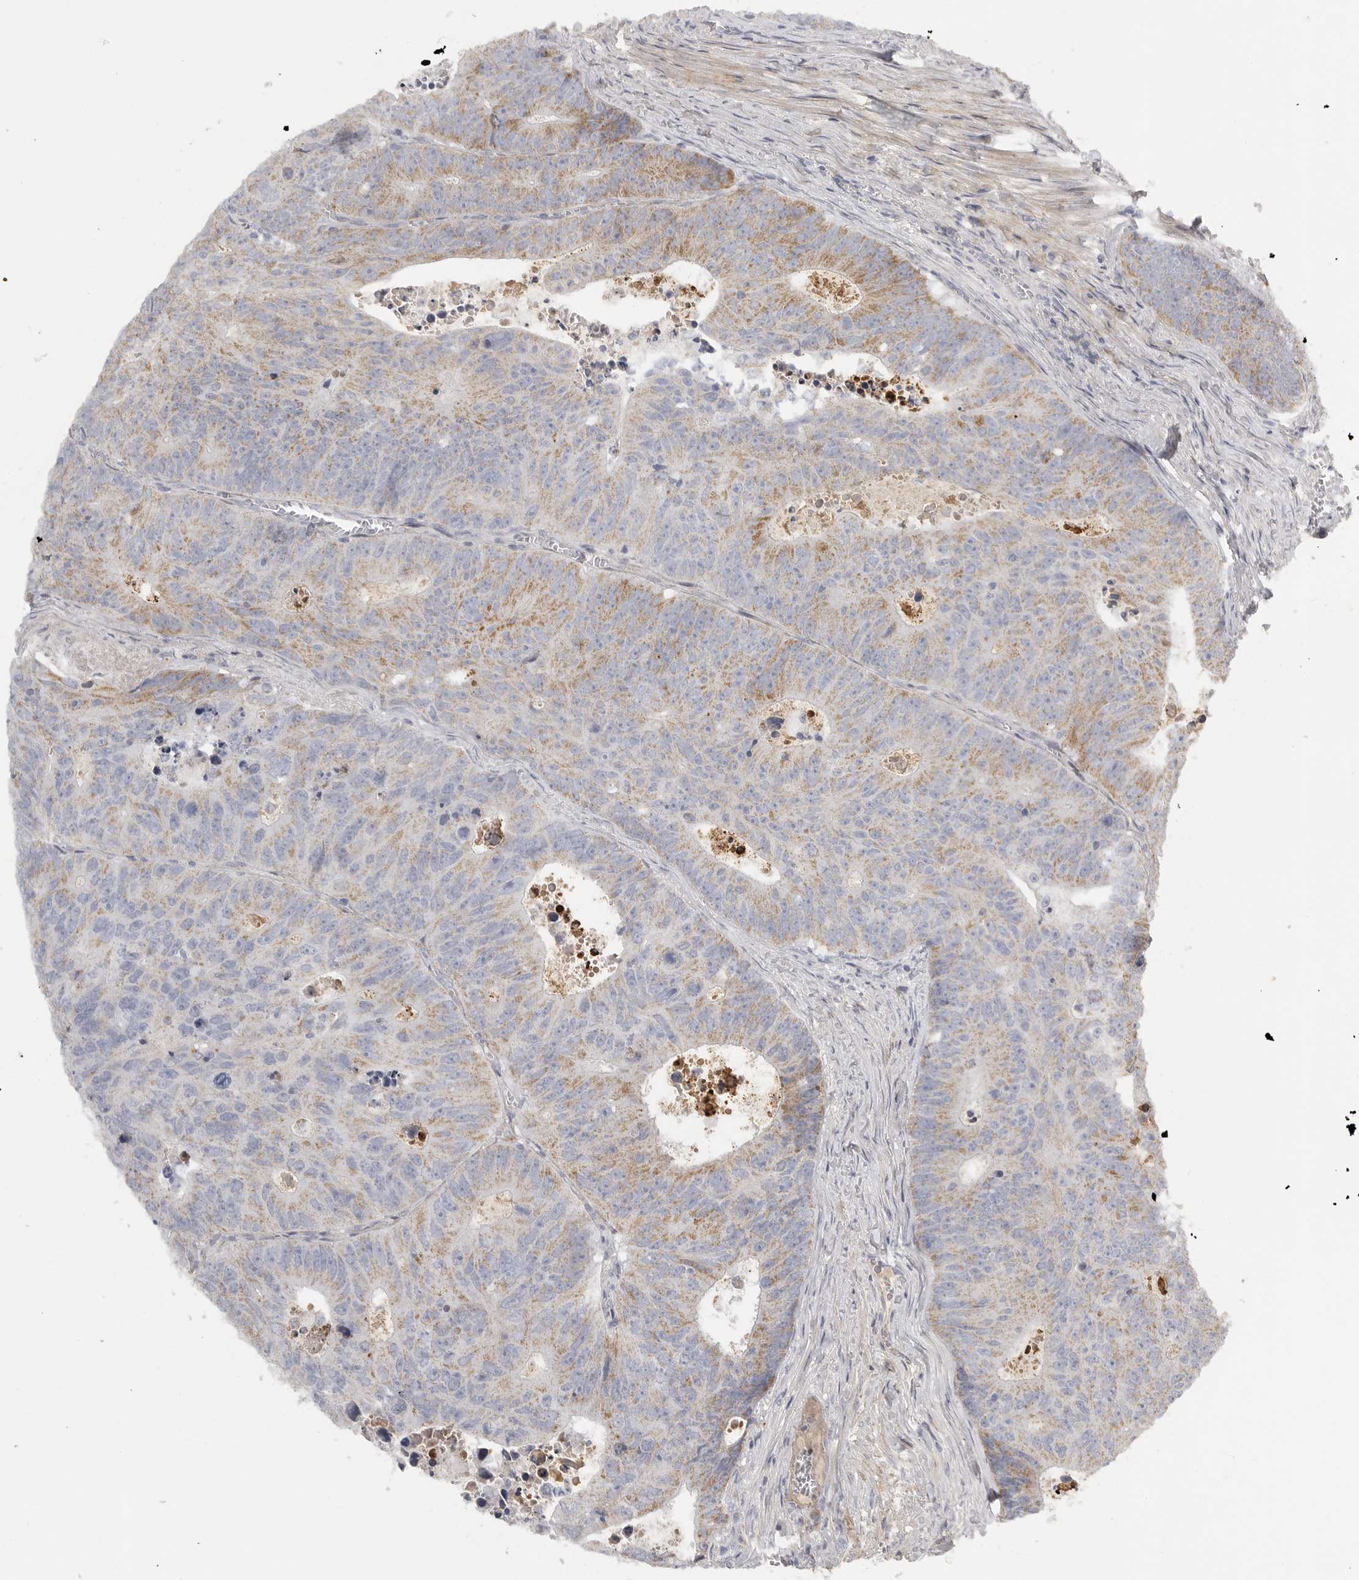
{"staining": {"intensity": "moderate", "quantity": ">75%", "location": "cytoplasmic/membranous"}, "tissue": "colorectal cancer", "cell_type": "Tumor cells", "image_type": "cancer", "snomed": [{"axis": "morphology", "description": "Adenocarcinoma, NOS"}, {"axis": "topography", "description": "Colon"}], "caption": "Tumor cells exhibit moderate cytoplasmic/membranous staining in about >75% of cells in adenocarcinoma (colorectal). Immunohistochemistry stains the protein of interest in brown and the nuclei are stained blue.", "gene": "SDC3", "patient": {"sex": "male", "age": 87}}